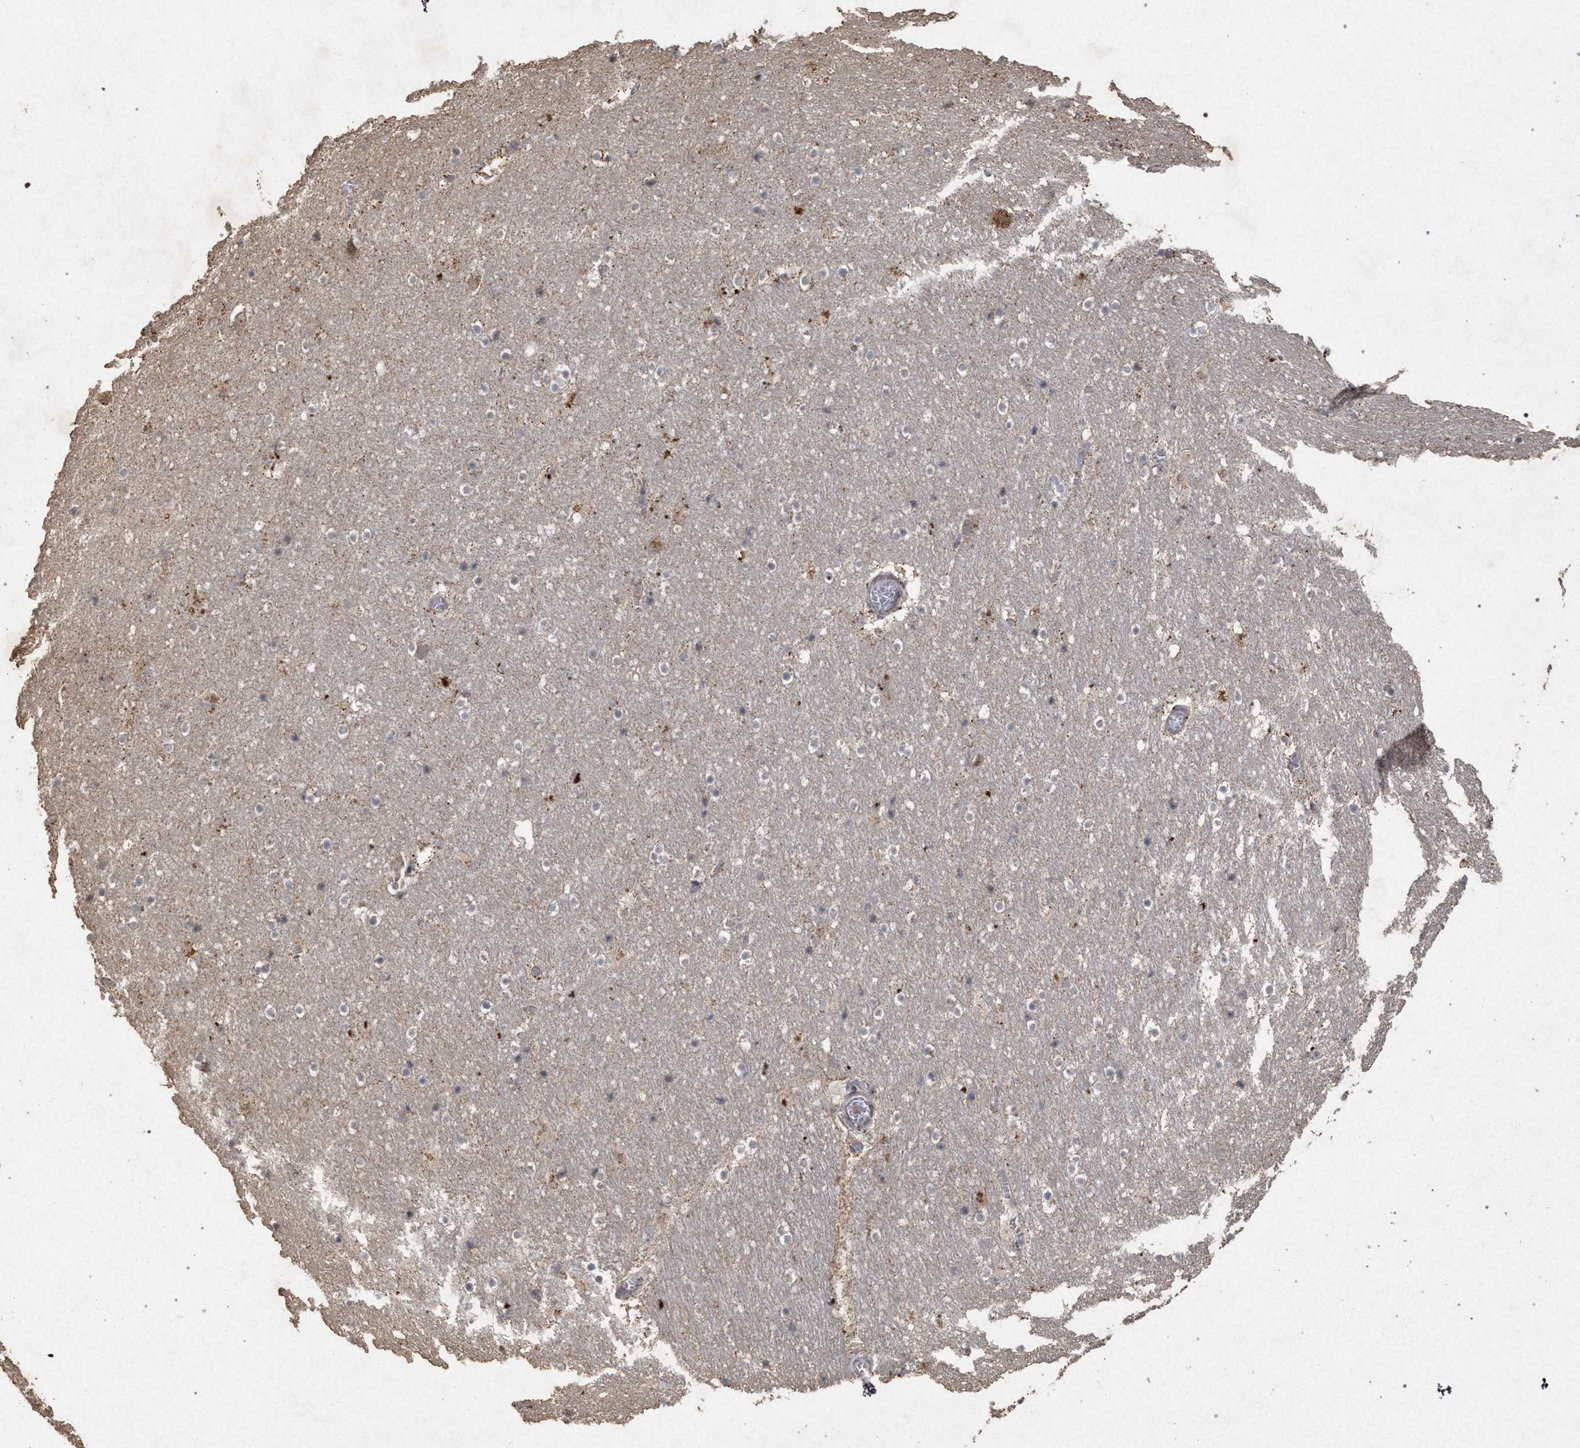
{"staining": {"intensity": "moderate", "quantity": "<25%", "location": "cytoplasmic/membranous"}, "tissue": "hippocampus", "cell_type": "Glial cells", "image_type": "normal", "snomed": [{"axis": "morphology", "description": "Normal tissue, NOS"}, {"axis": "topography", "description": "Hippocampus"}], "caption": "Immunohistochemical staining of normal hippocampus displays moderate cytoplasmic/membranous protein expression in approximately <25% of glial cells.", "gene": "PKD2L1", "patient": {"sex": "male", "age": 45}}